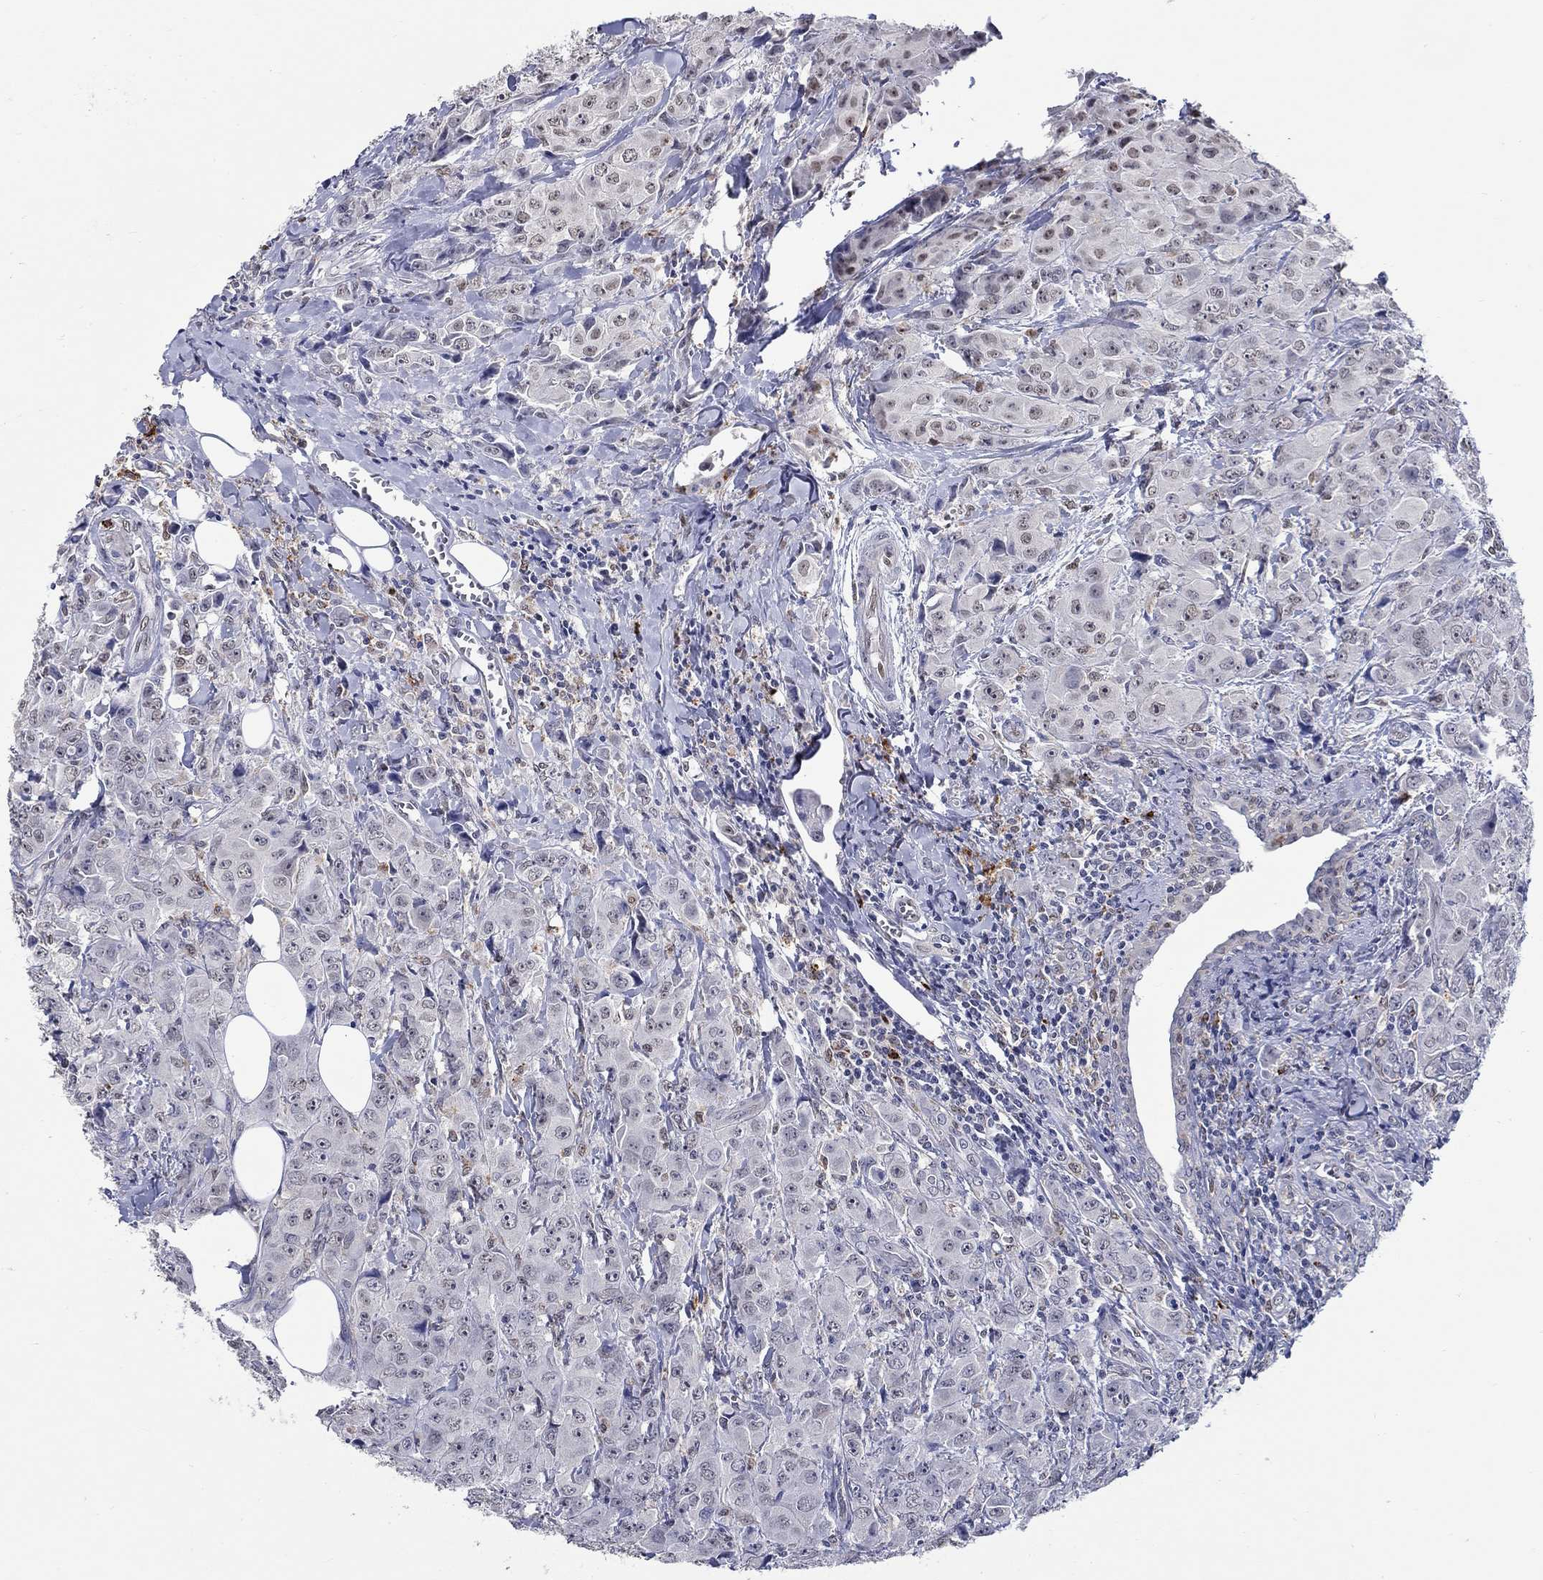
{"staining": {"intensity": "negative", "quantity": "none", "location": "none"}, "tissue": "breast cancer", "cell_type": "Tumor cells", "image_type": "cancer", "snomed": [{"axis": "morphology", "description": "Duct carcinoma"}, {"axis": "topography", "description": "Breast"}], "caption": "Histopathology image shows no significant protein positivity in tumor cells of breast cancer (invasive ductal carcinoma).", "gene": "GATA2", "patient": {"sex": "female", "age": 43}}